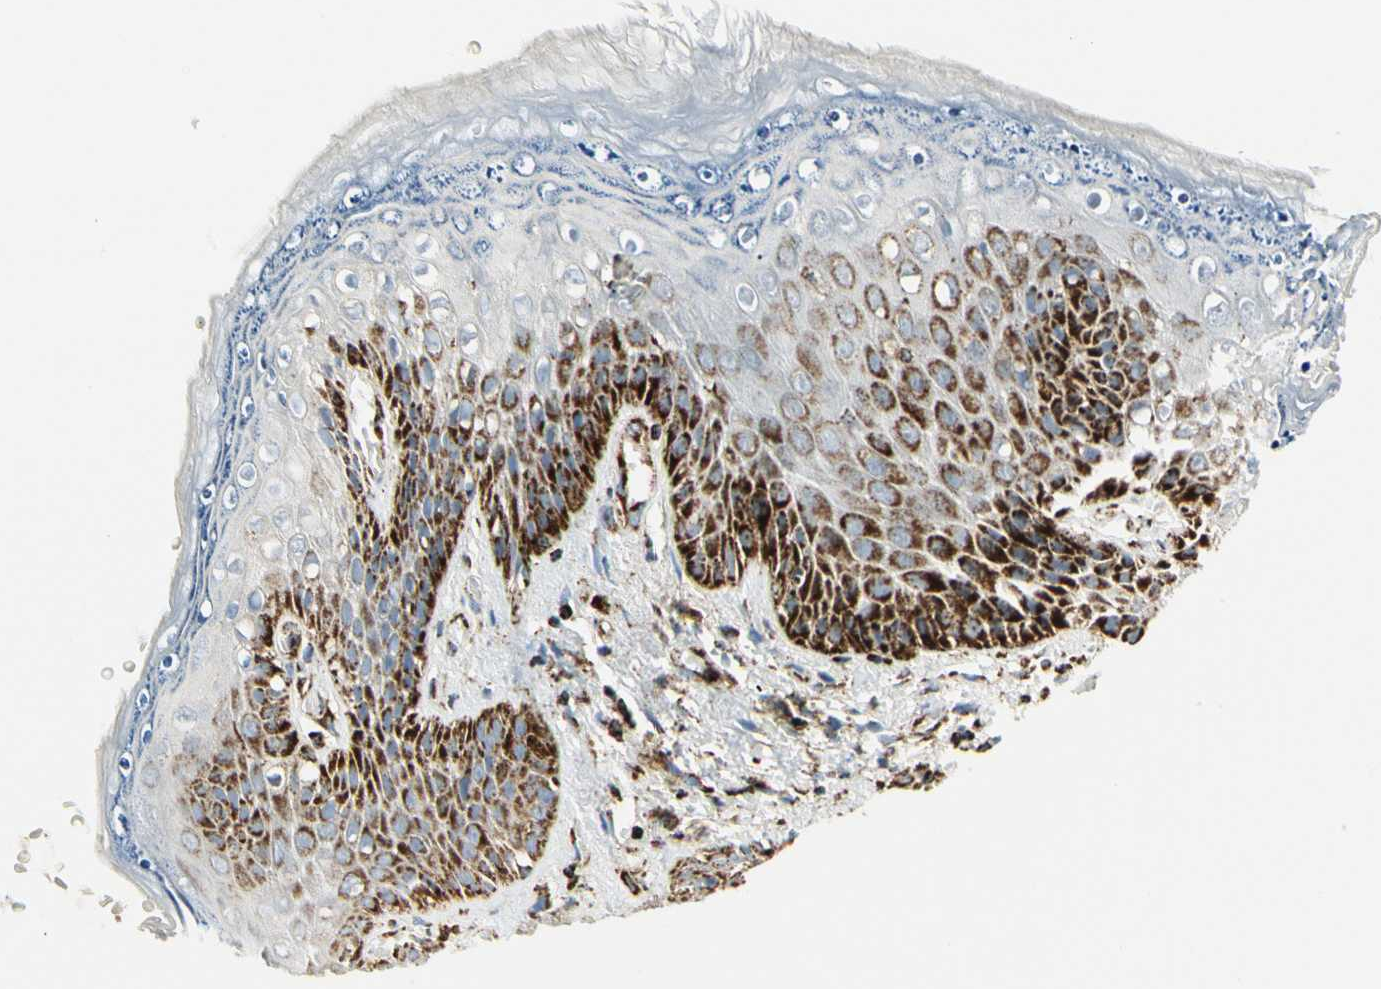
{"staining": {"intensity": "strong", "quantity": "<25%", "location": "cytoplasmic/membranous"}, "tissue": "skin", "cell_type": "Epidermal cells", "image_type": "normal", "snomed": [{"axis": "morphology", "description": "Normal tissue, NOS"}, {"axis": "topography", "description": "Anal"}], "caption": "Skin stained with immunohistochemistry (IHC) exhibits strong cytoplasmic/membranous expression in about <25% of epidermal cells. (brown staining indicates protein expression, while blue staining denotes nuclei).", "gene": "ME2", "patient": {"sex": "female", "age": 46}}